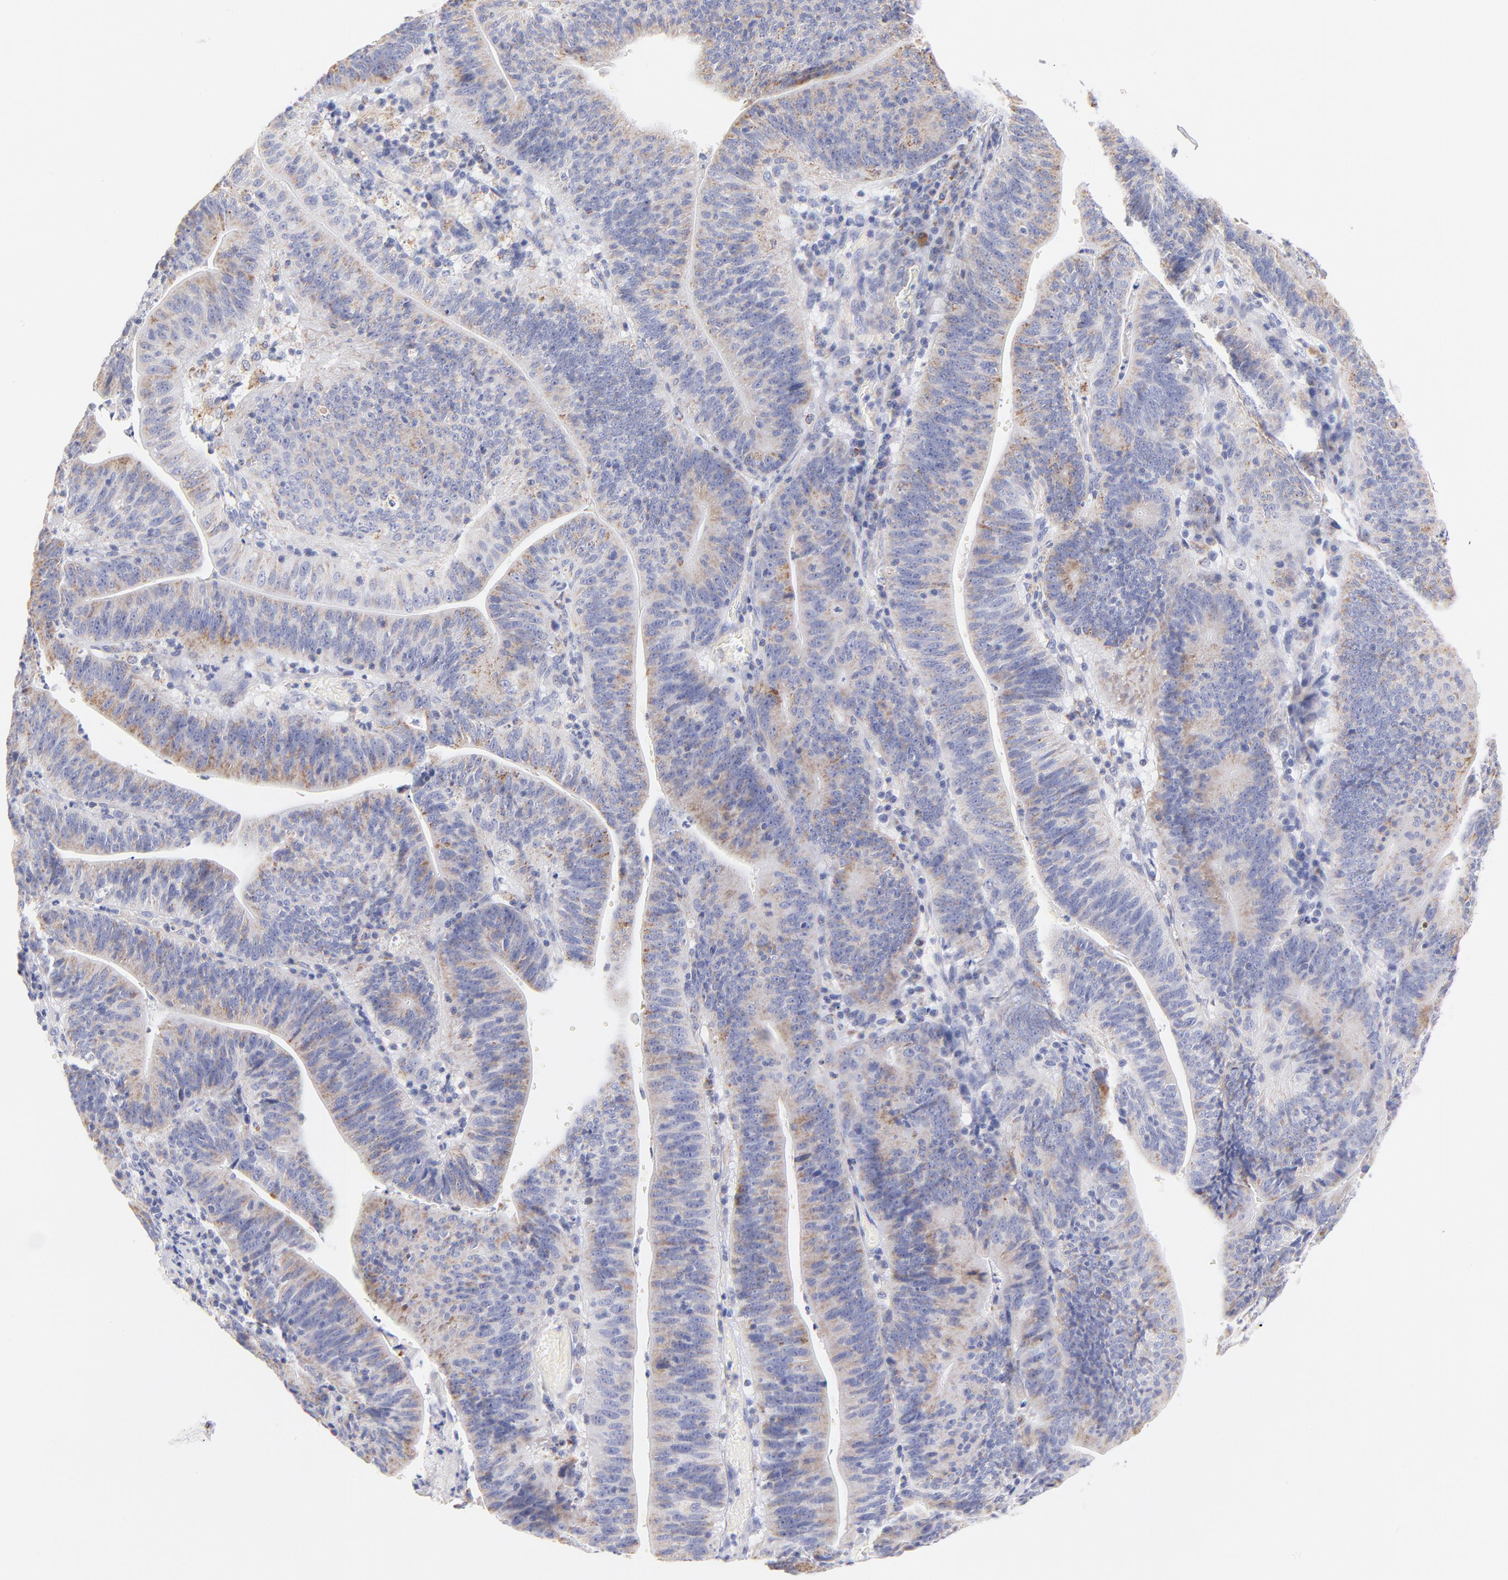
{"staining": {"intensity": "weak", "quantity": ">75%", "location": "cytoplasmic/membranous"}, "tissue": "stomach cancer", "cell_type": "Tumor cells", "image_type": "cancer", "snomed": [{"axis": "morphology", "description": "Adenocarcinoma, NOS"}, {"axis": "topography", "description": "Stomach, lower"}], "caption": "A high-resolution image shows IHC staining of stomach adenocarcinoma, which shows weak cytoplasmic/membranous staining in about >75% of tumor cells.", "gene": "AIFM1", "patient": {"sex": "female", "age": 86}}